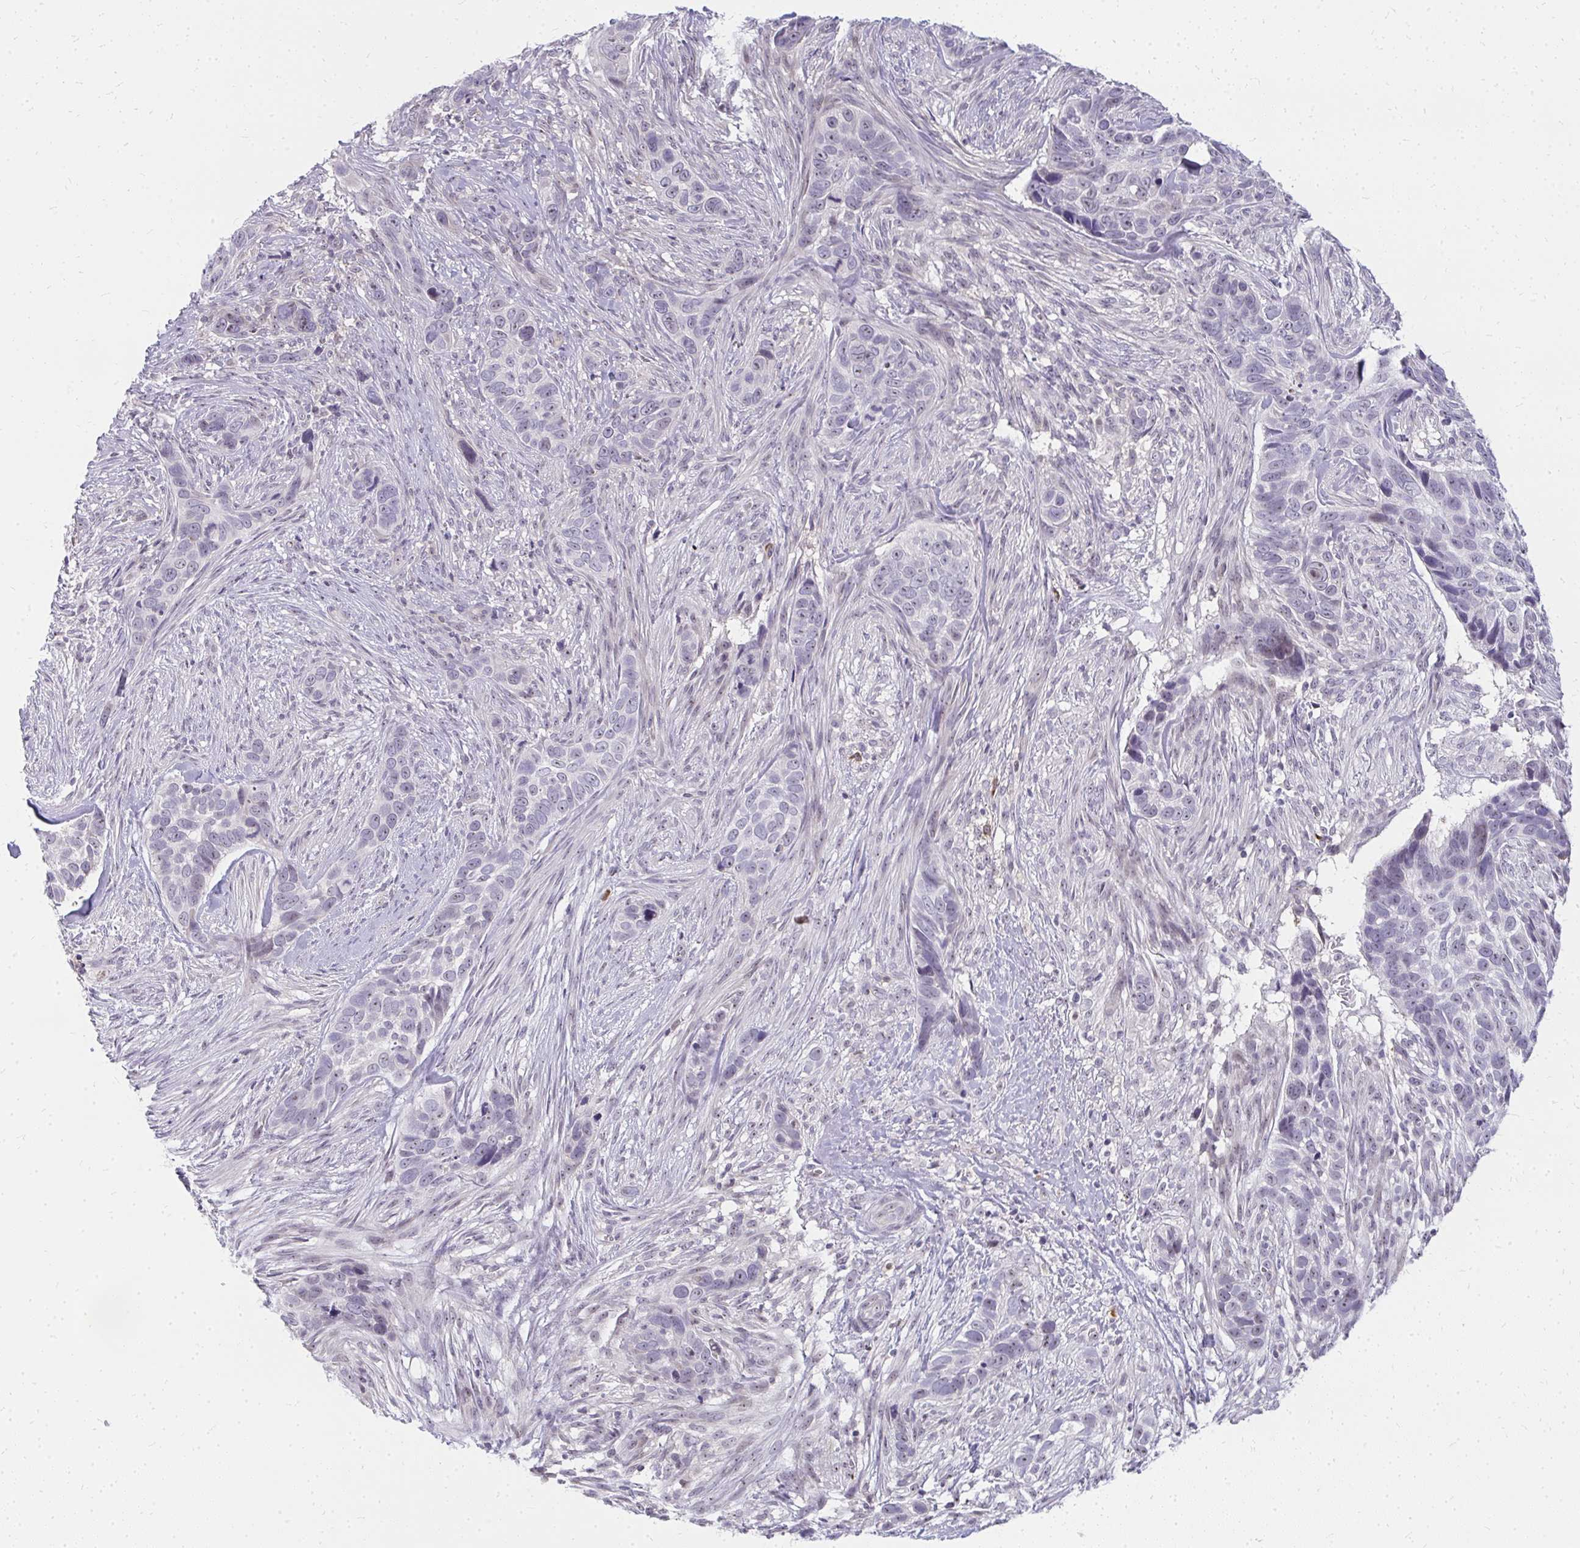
{"staining": {"intensity": "negative", "quantity": "none", "location": "none"}, "tissue": "skin cancer", "cell_type": "Tumor cells", "image_type": "cancer", "snomed": [{"axis": "morphology", "description": "Basal cell carcinoma"}, {"axis": "topography", "description": "Skin"}], "caption": "Immunohistochemistry of basal cell carcinoma (skin) reveals no positivity in tumor cells. (Stains: DAB (3,3'-diaminobenzidine) immunohistochemistry (IHC) with hematoxylin counter stain, Microscopy: brightfield microscopy at high magnification).", "gene": "FAM9A", "patient": {"sex": "female", "age": 82}}